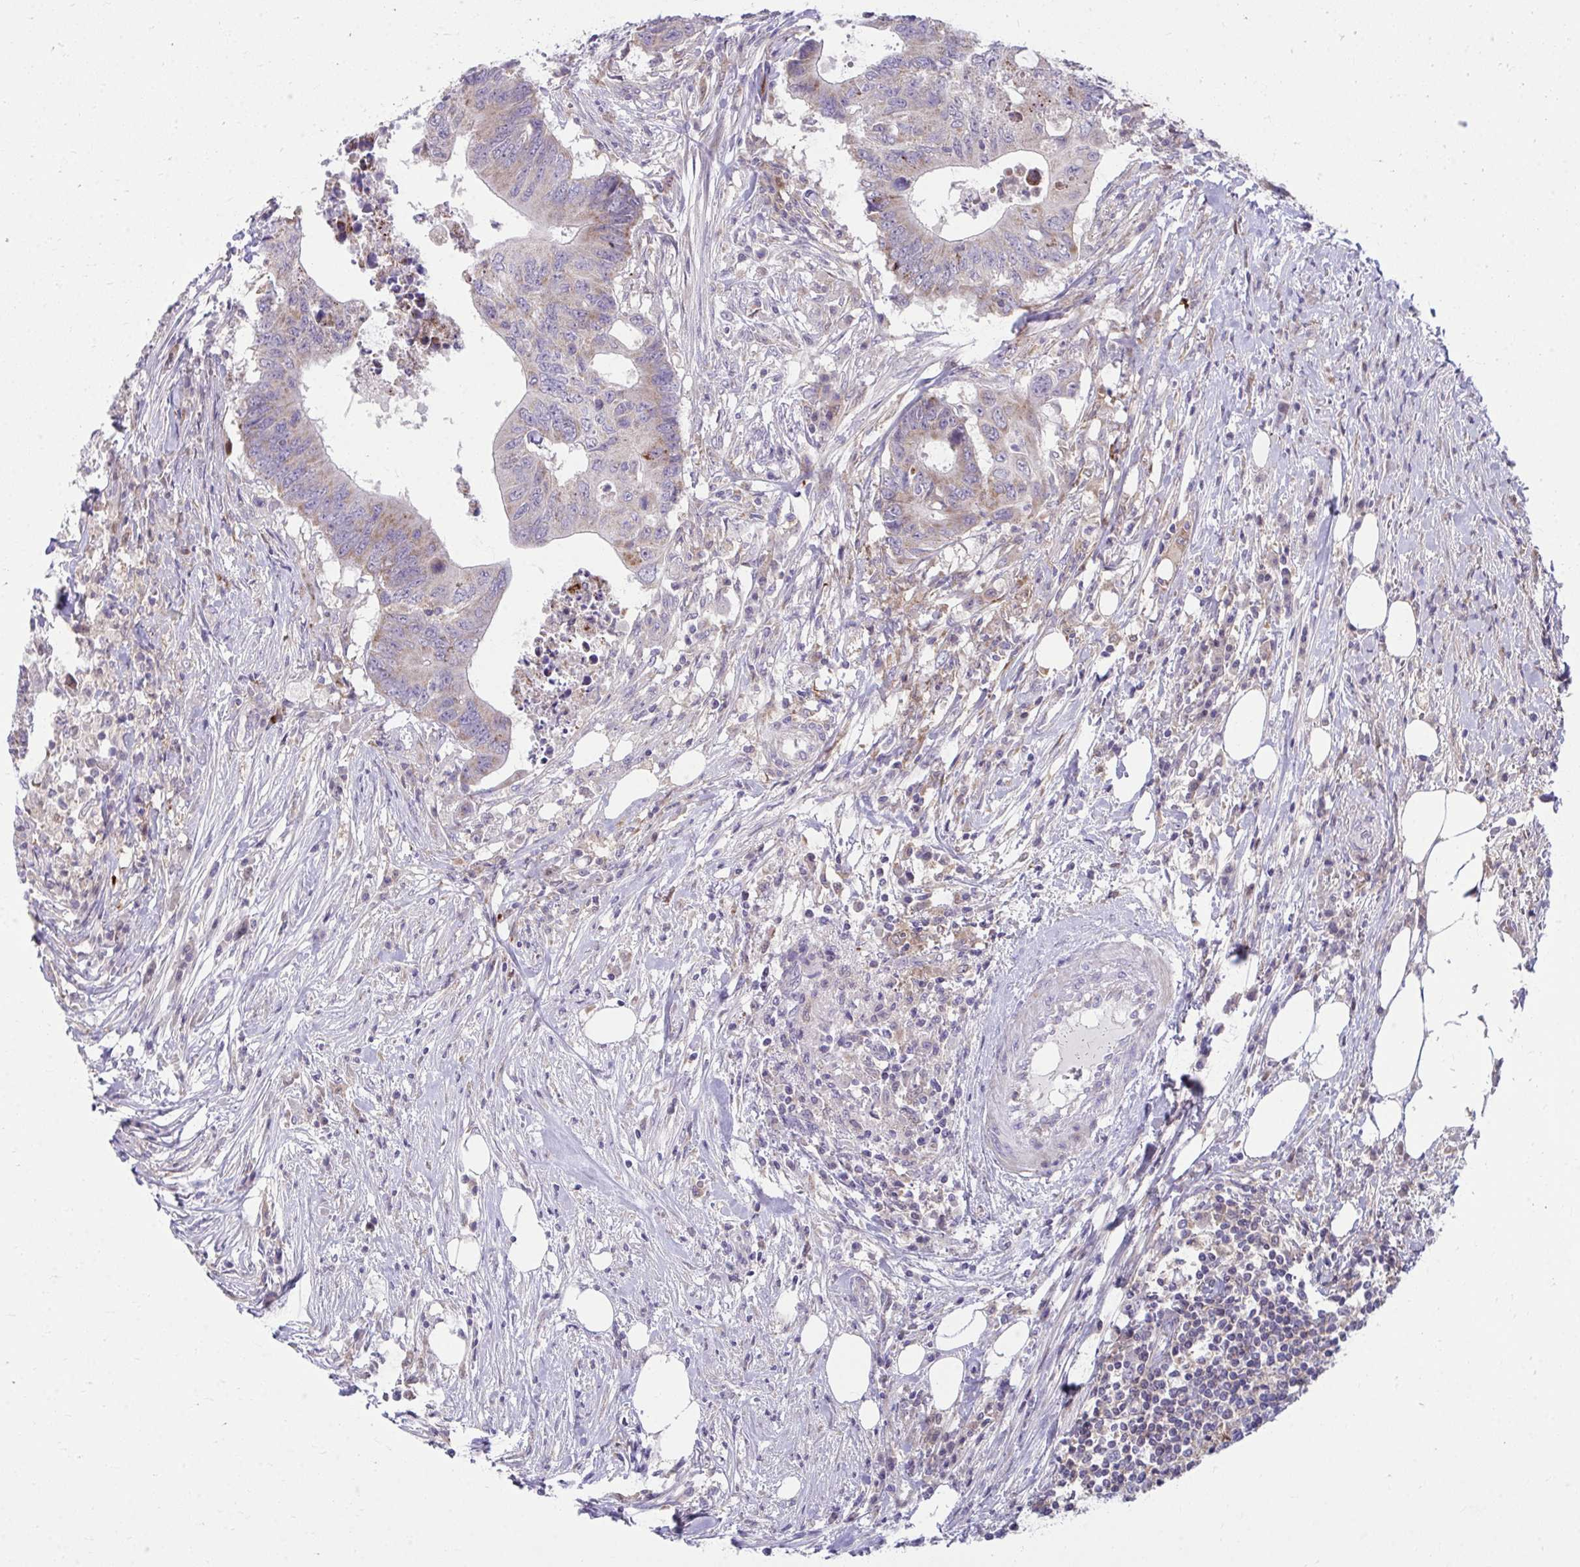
{"staining": {"intensity": "moderate", "quantity": "<25%", "location": "cytoplasmic/membranous"}, "tissue": "colorectal cancer", "cell_type": "Tumor cells", "image_type": "cancer", "snomed": [{"axis": "morphology", "description": "Adenocarcinoma, NOS"}, {"axis": "topography", "description": "Colon"}], "caption": "Brown immunohistochemical staining in colorectal adenocarcinoma demonstrates moderate cytoplasmic/membranous positivity in about <25% of tumor cells.", "gene": "C16orf54", "patient": {"sex": "male", "age": 71}}